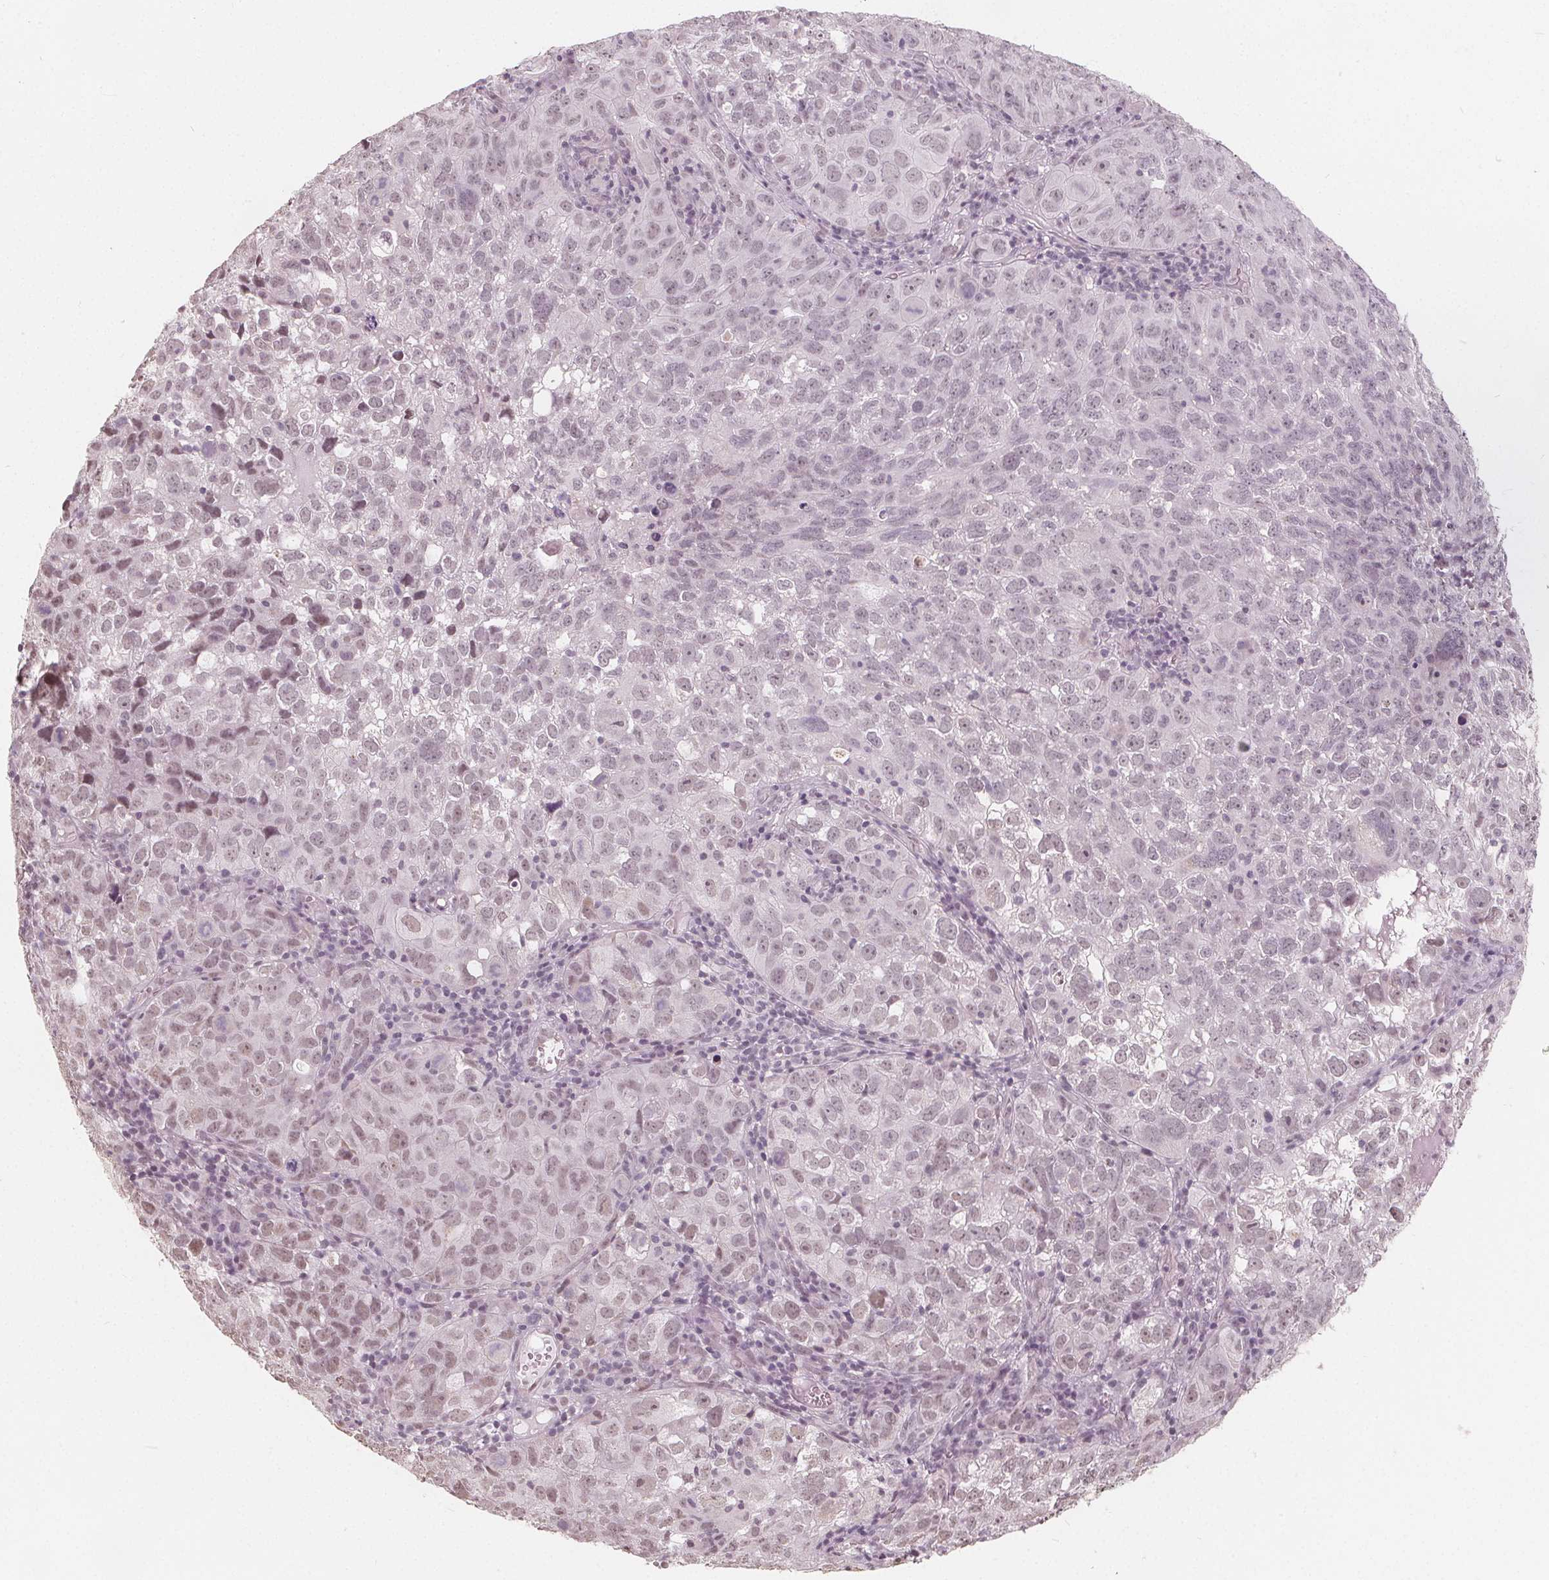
{"staining": {"intensity": "weak", "quantity": "25%-75%", "location": "nuclear"}, "tissue": "cervical cancer", "cell_type": "Tumor cells", "image_type": "cancer", "snomed": [{"axis": "morphology", "description": "Squamous cell carcinoma, NOS"}, {"axis": "topography", "description": "Cervix"}], "caption": "The photomicrograph shows a brown stain indicating the presence of a protein in the nuclear of tumor cells in cervical cancer.", "gene": "NUP210L", "patient": {"sex": "female", "age": 55}}